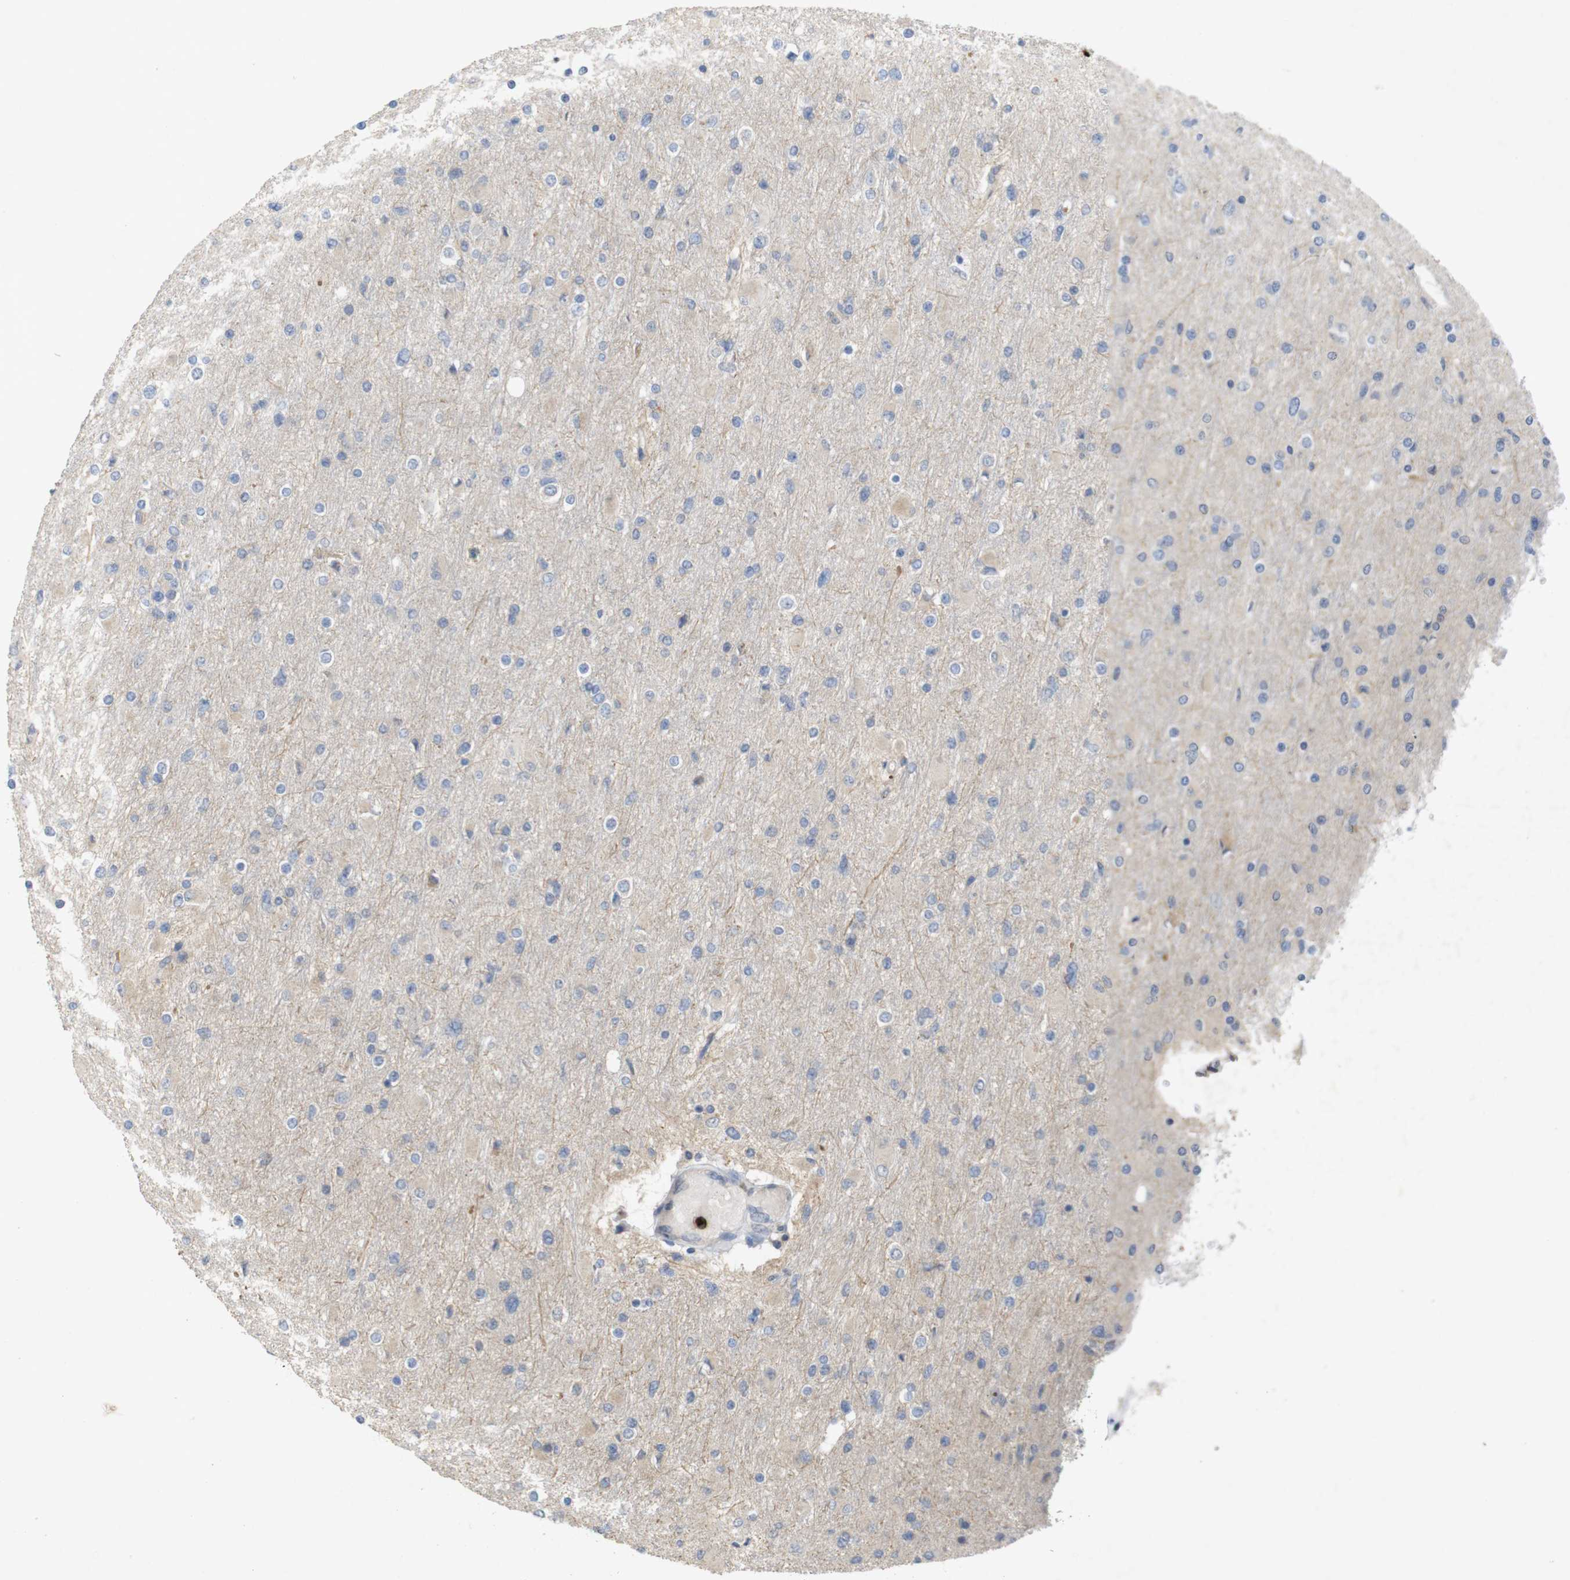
{"staining": {"intensity": "negative", "quantity": "none", "location": "none"}, "tissue": "glioma", "cell_type": "Tumor cells", "image_type": "cancer", "snomed": [{"axis": "morphology", "description": "Glioma, malignant, High grade"}, {"axis": "topography", "description": "Cerebral cortex"}], "caption": "A photomicrograph of glioma stained for a protein exhibits no brown staining in tumor cells.", "gene": "TSPAN14", "patient": {"sex": "female", "age": 36}}